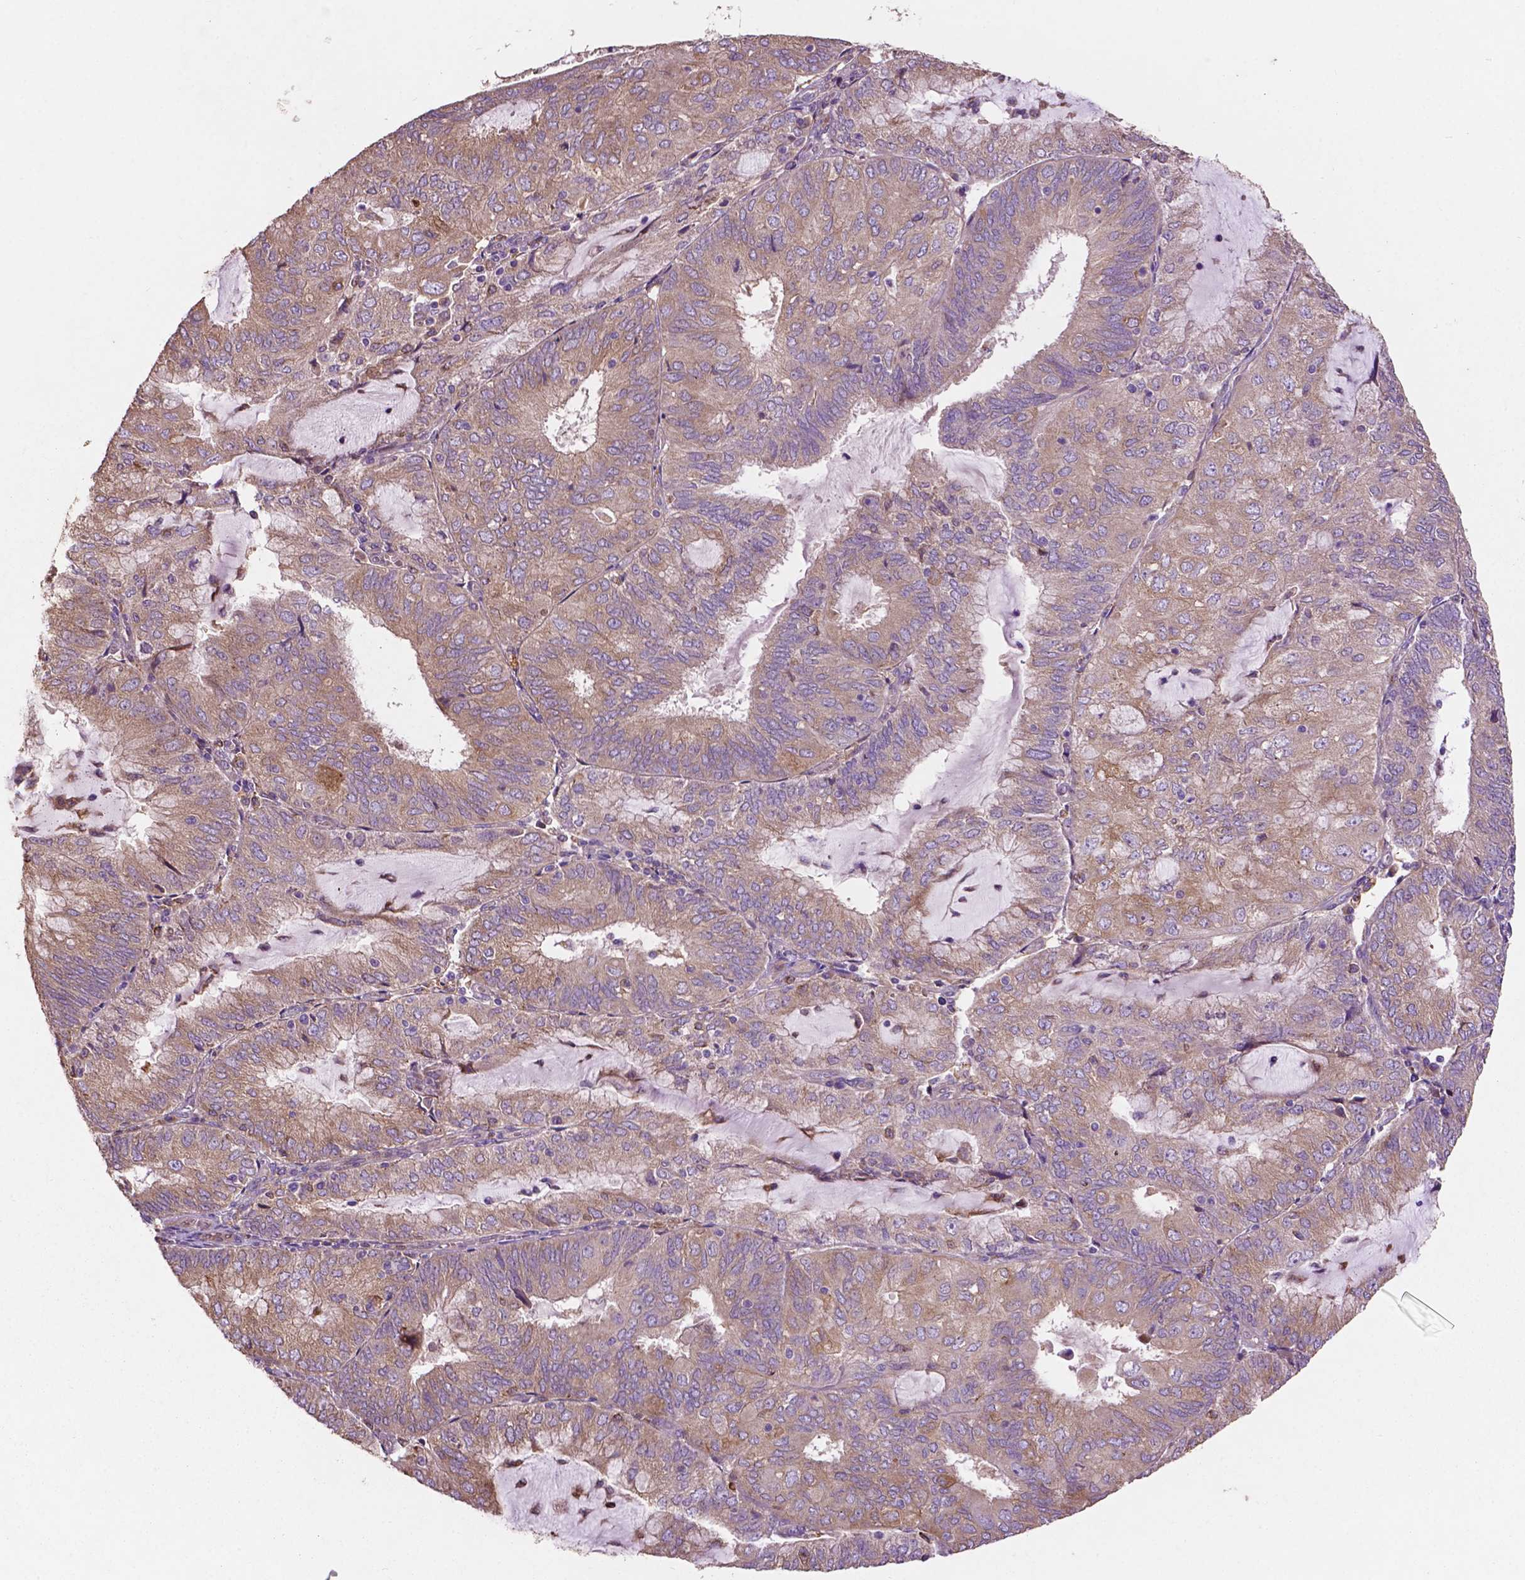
{"staining": {"intensity": "weak", "quantity": ">75%", "location": "cytoplasmic/membranous"}, "tissue": "endometrial cancer", "cell_type": "Tumor cells", "image_type": "cancer", "snomed": [{"axis": "morphology", "description": "Adenocarcinoma, NOS"}, {"axis": "topography", "description": "Endometrium"}], "caption": "Immunohistochemical staining of human endometrial cancer (adenocarcinoma) shows low levels of weak cytoplasmic/membranous protein positivity in approximately >75% of tumor cells.", "gene": "MBTPS1", "patient": {"sex": "female", "age": 81}}